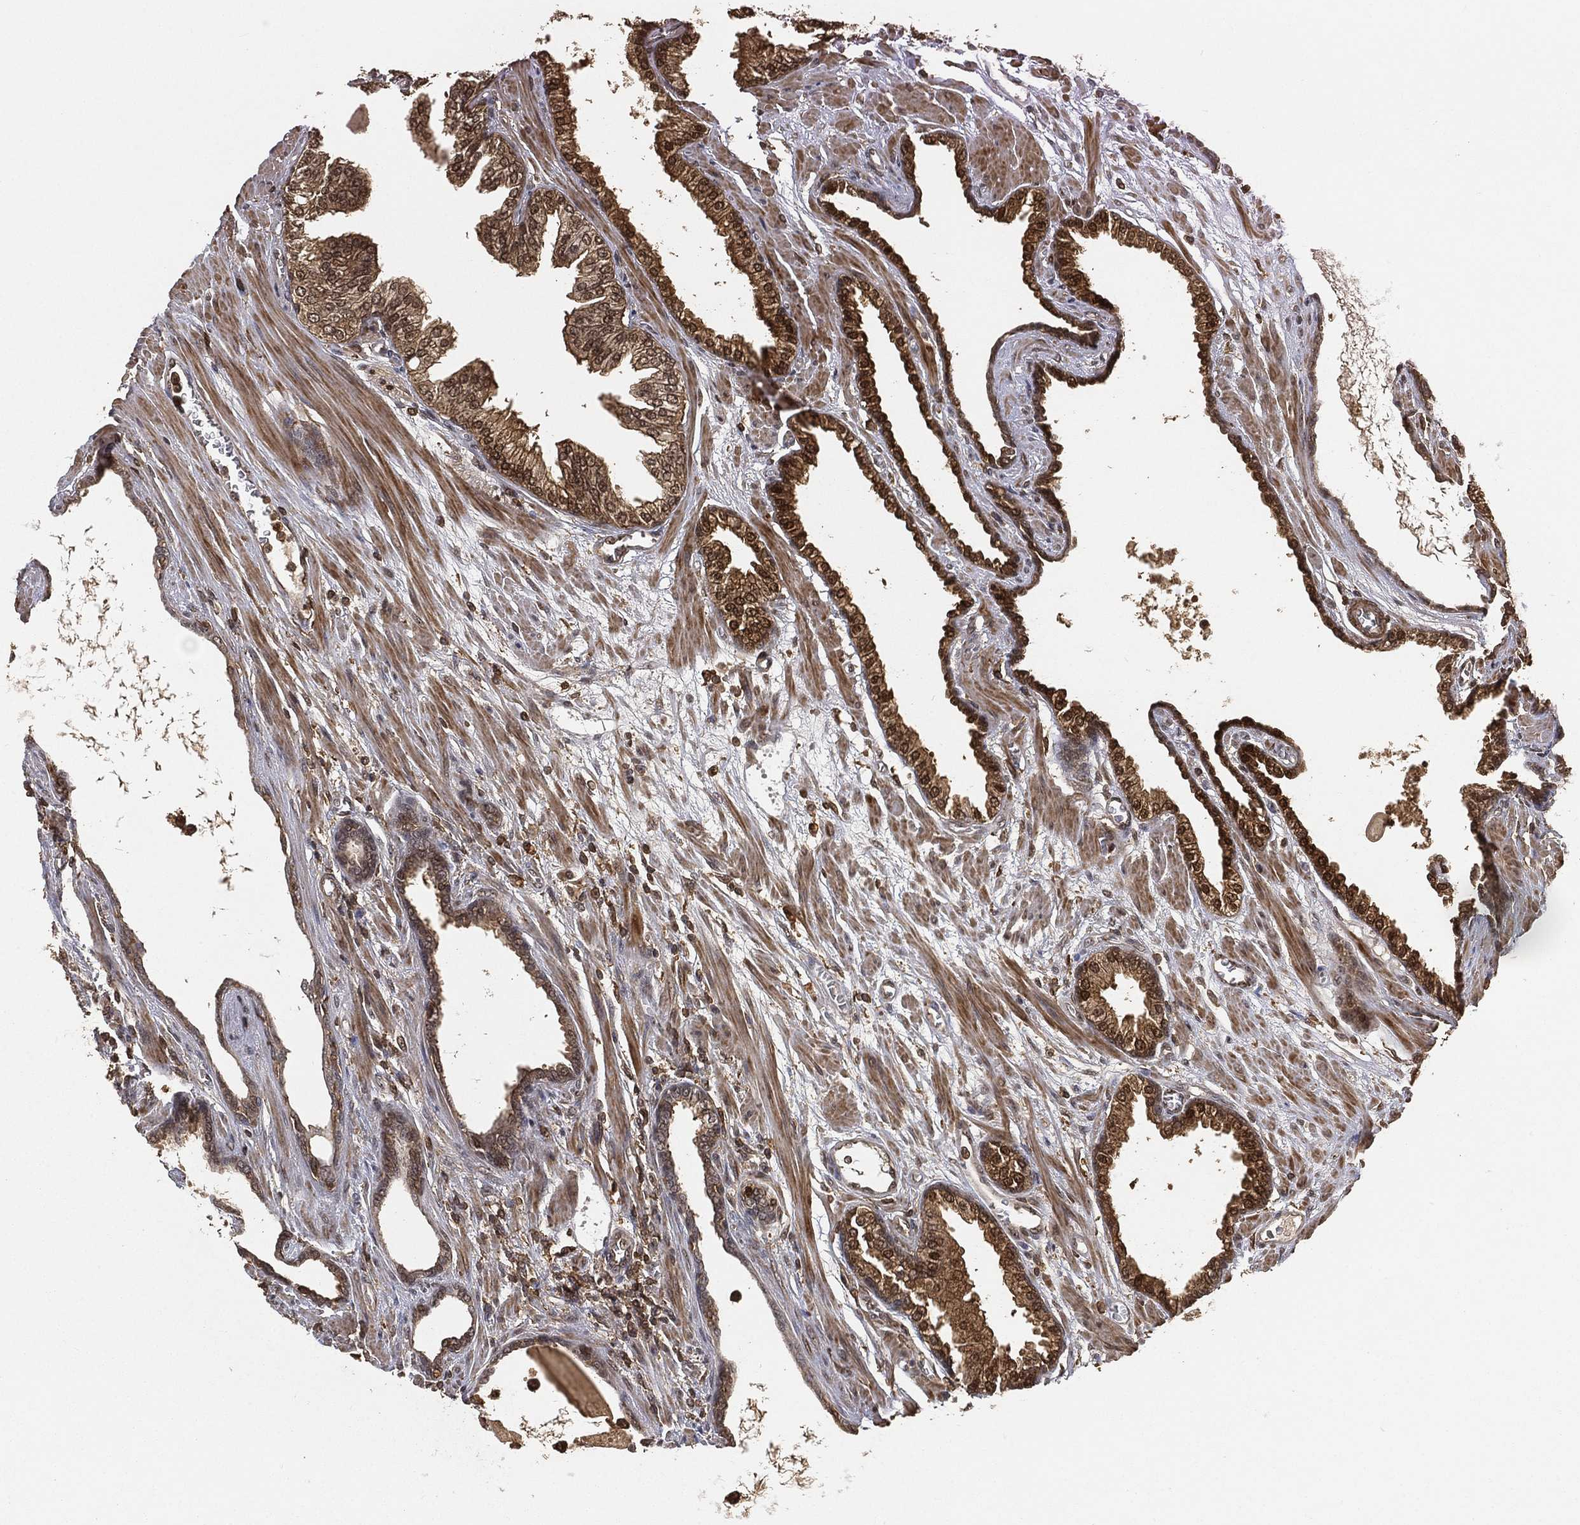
{"staining": {"intensity": "strong", "quantity": ">75%", "location": "cytoplasmic/membranous"}, "tissue": "prostate cancer", "cell_type": "Tumor cells", "image_type": "cancer", "snomed": [{"axis": "morphology", "description": "Adenocarcinoma, Low grade"}, {"axis": "topography", "description": "Prostate"}], "caption": "Immunohistochemical staining of human prostate low-grade adenocarcinoma reveals high levels of strong cytoplasmic/membranous staining in about >75% of tumor cells.", "gene": "CRYL1", "patient": {"sex": "male", "age": 69}}